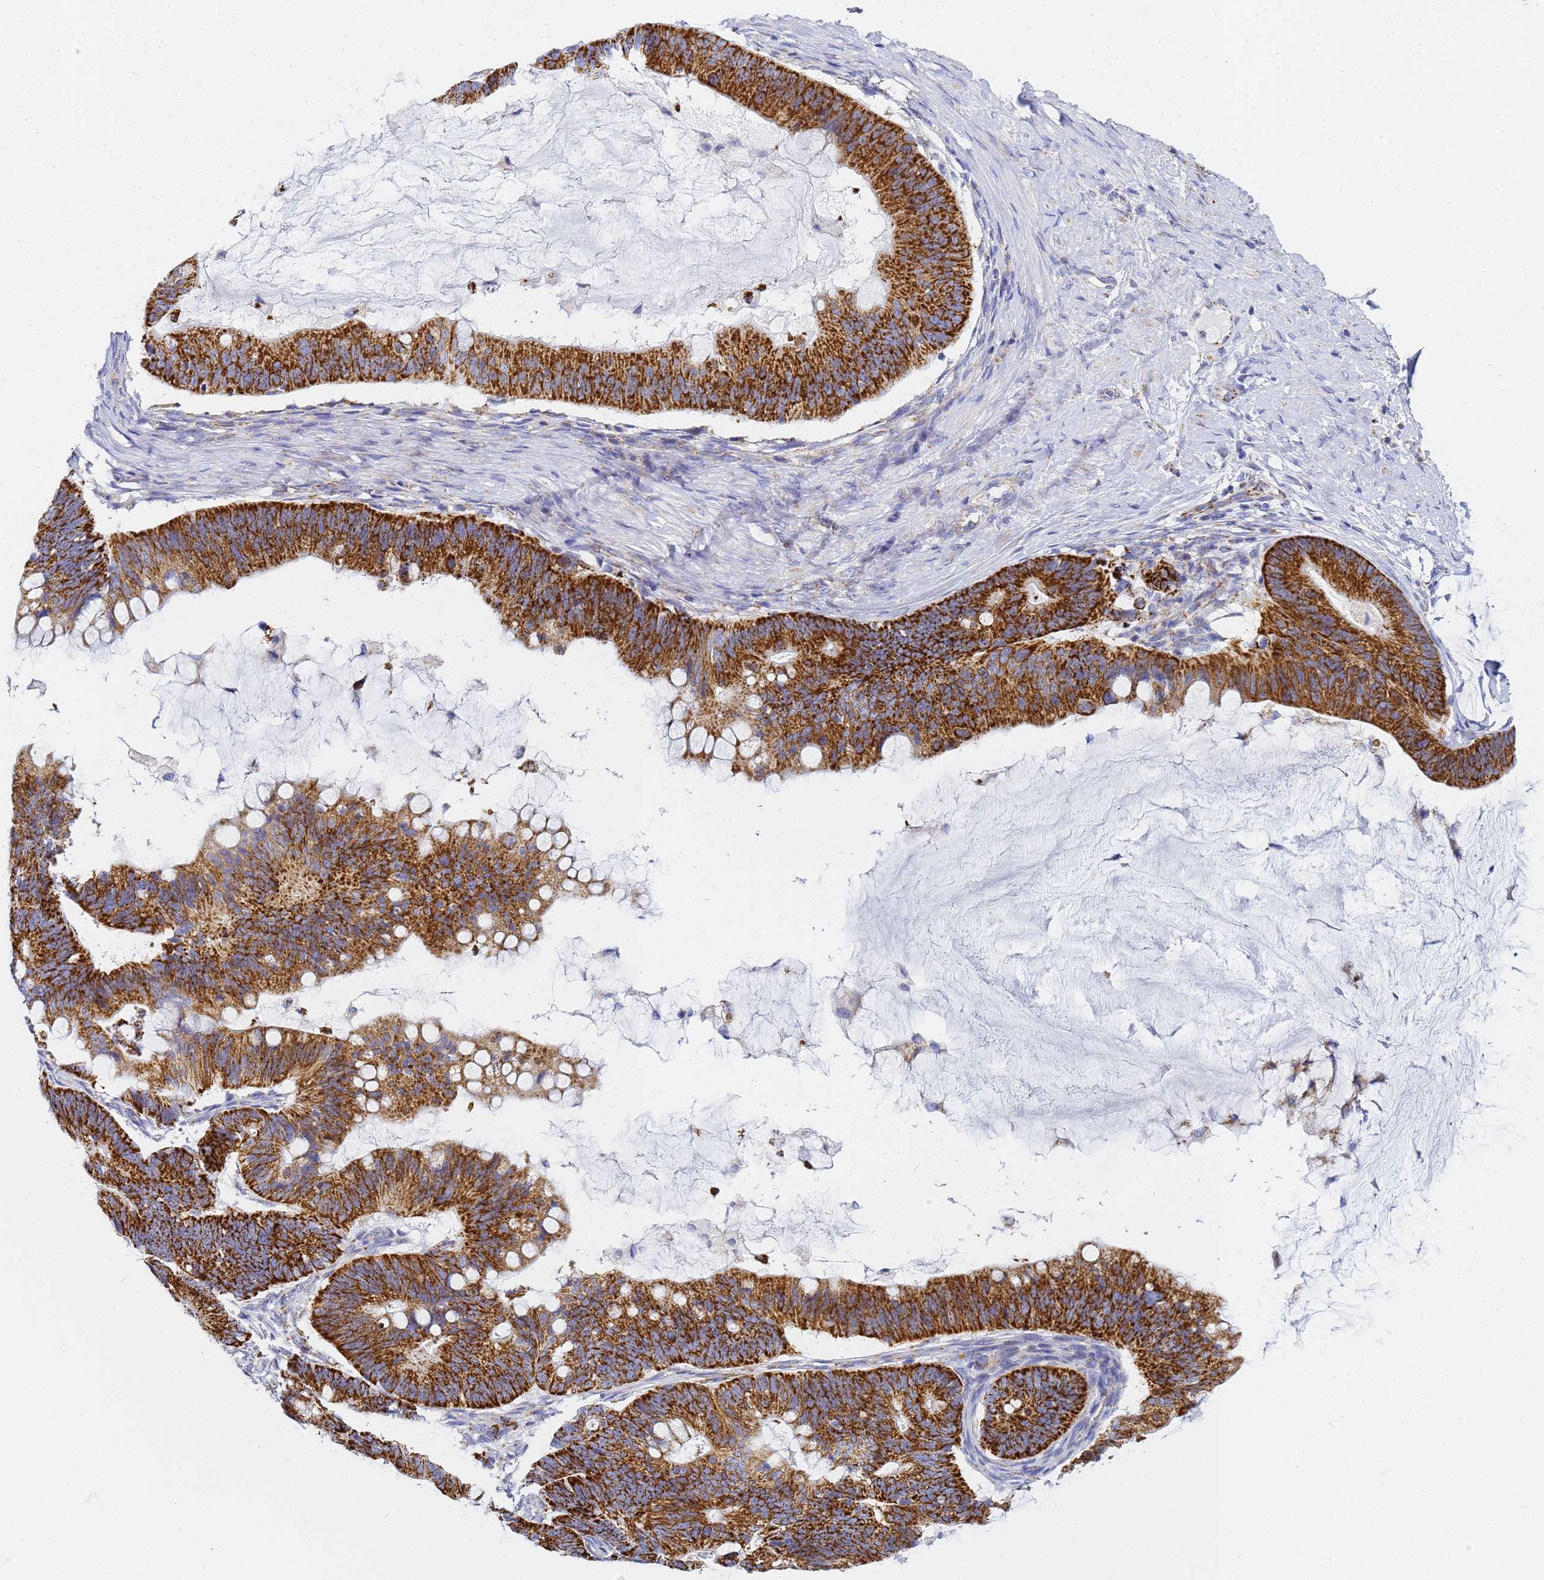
{"staining": {"intensity": "strong", "quantity": ">75%", "location": "cytoplasmic/membranous"}, "tissue": "ovarian cancer", "cell_type": "Tumor cells", "image_type": "cancer", "snomed": [{"axis": "morphology", "description": "Cystadenocarcinoma, mucinous, NOS"}, {"axis": "topography", "description": "Ovary"}], "caption": "Protein staining of ovarian mucinous cystadenocarcinoma tissue shows strong cytoplasmic/membranous expression in about >75% of tumor cells. The staining is performed using DAB (3,3'-diaminobenzidine) brown chromogen to label protein expression. The nuclei are counter-stained blue using hematoxylin.", "gene": "CNIH4", "patient": {"sex": "female", "age": 61}}